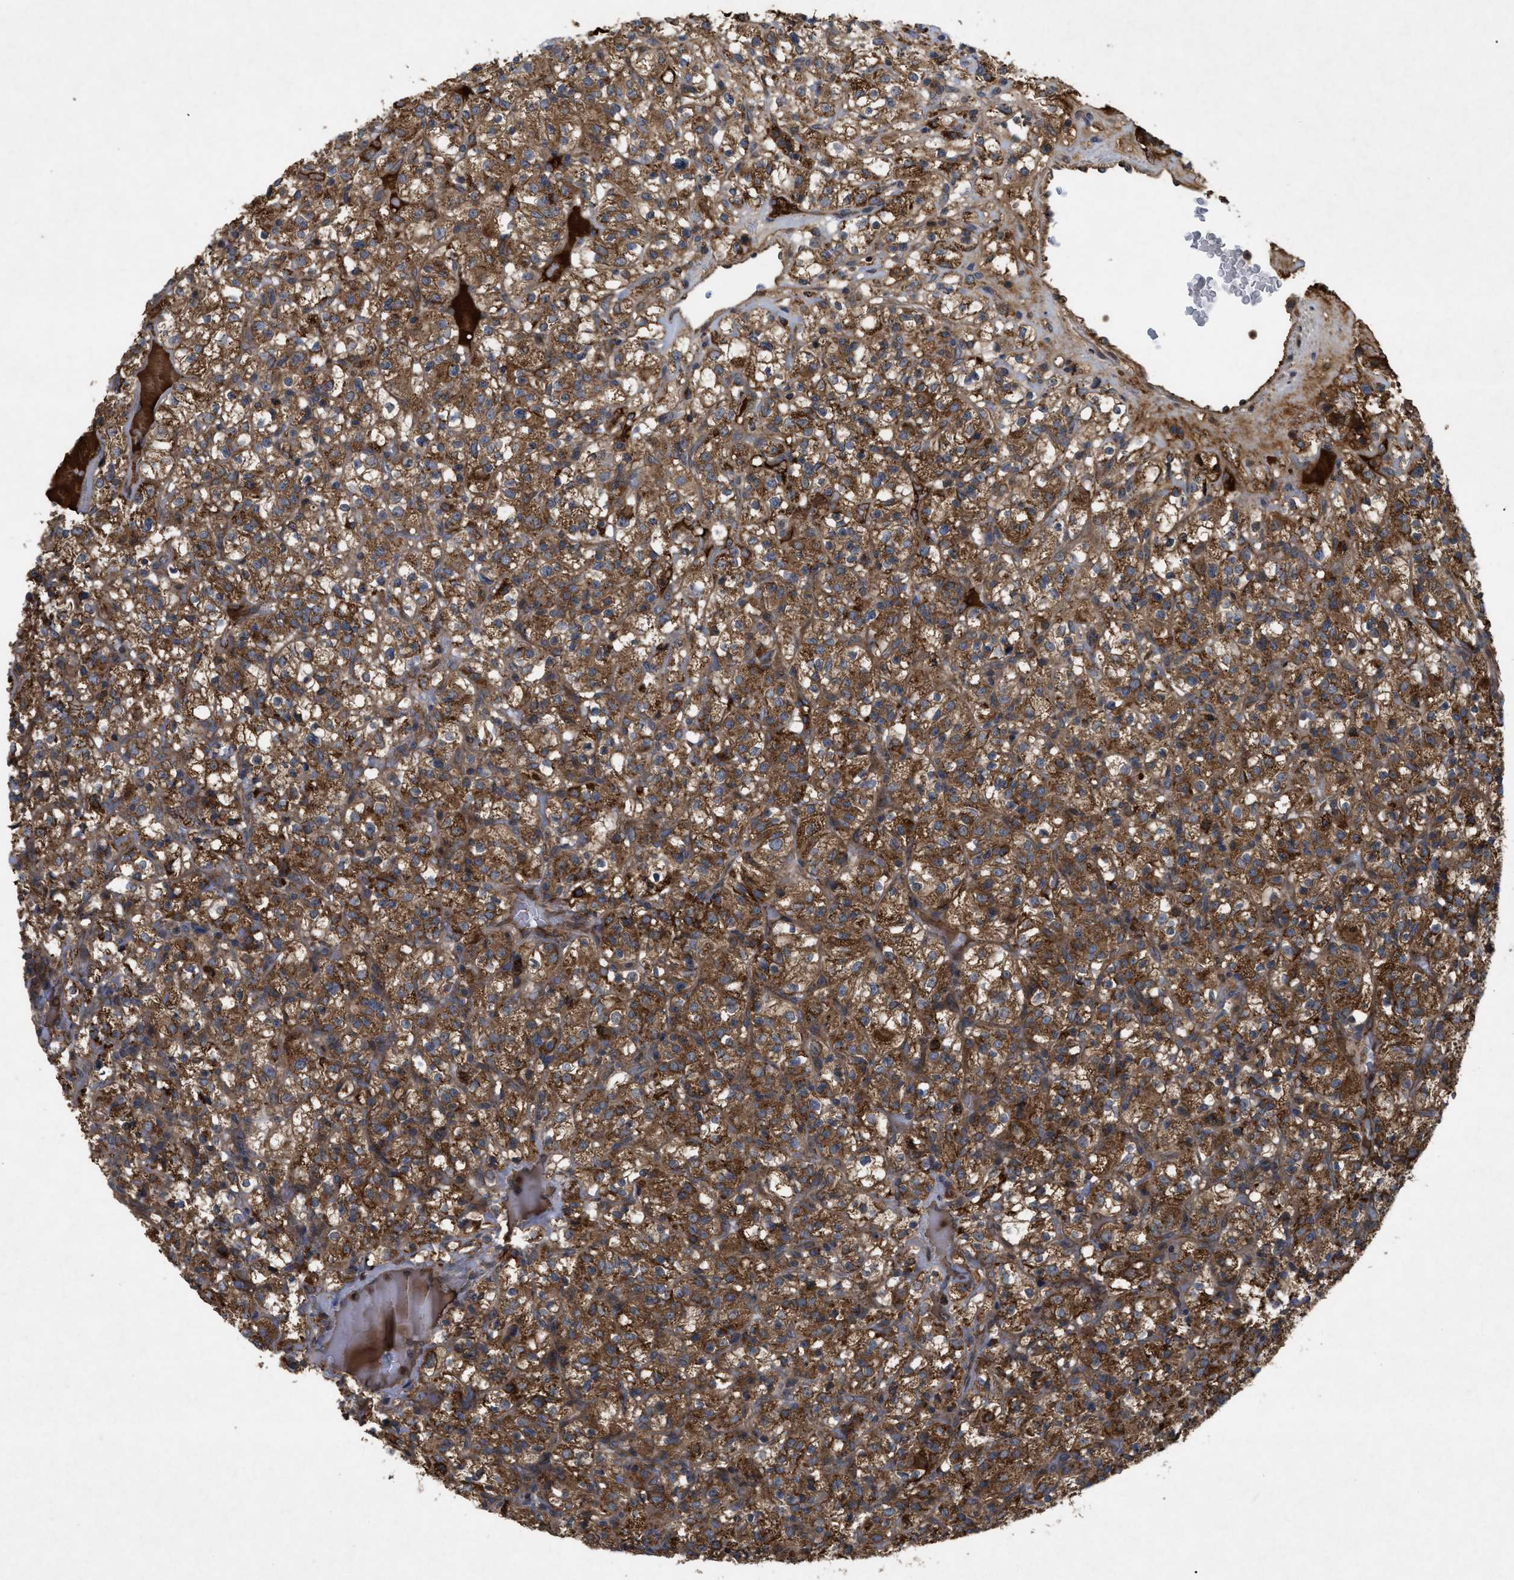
{"staining": {"intensity": "moderate", "quantity": ">75%", "location": "cytoplasmic/membranous"}, "tissue": "renal cancer", "cell_type": "Tumor cells", "image_type": "cancer", "snomed": [{"axis": "morphology", "description": "Normal tissue, NOS"}, {"axis": "morphology", "description": "Adenocarcinoma, NOS"}, {"axis": "topography", "description": "Kidney"}], "caption": "This photomicrograph exhibits immunohistochemistry staining of adenocarcinoma (renal), with medium moderate cytoplasmic/membranous expression in about >75% of tumor cells.", "gene": "RAB2A", "patient": {"sex": "female", "age": 72}}